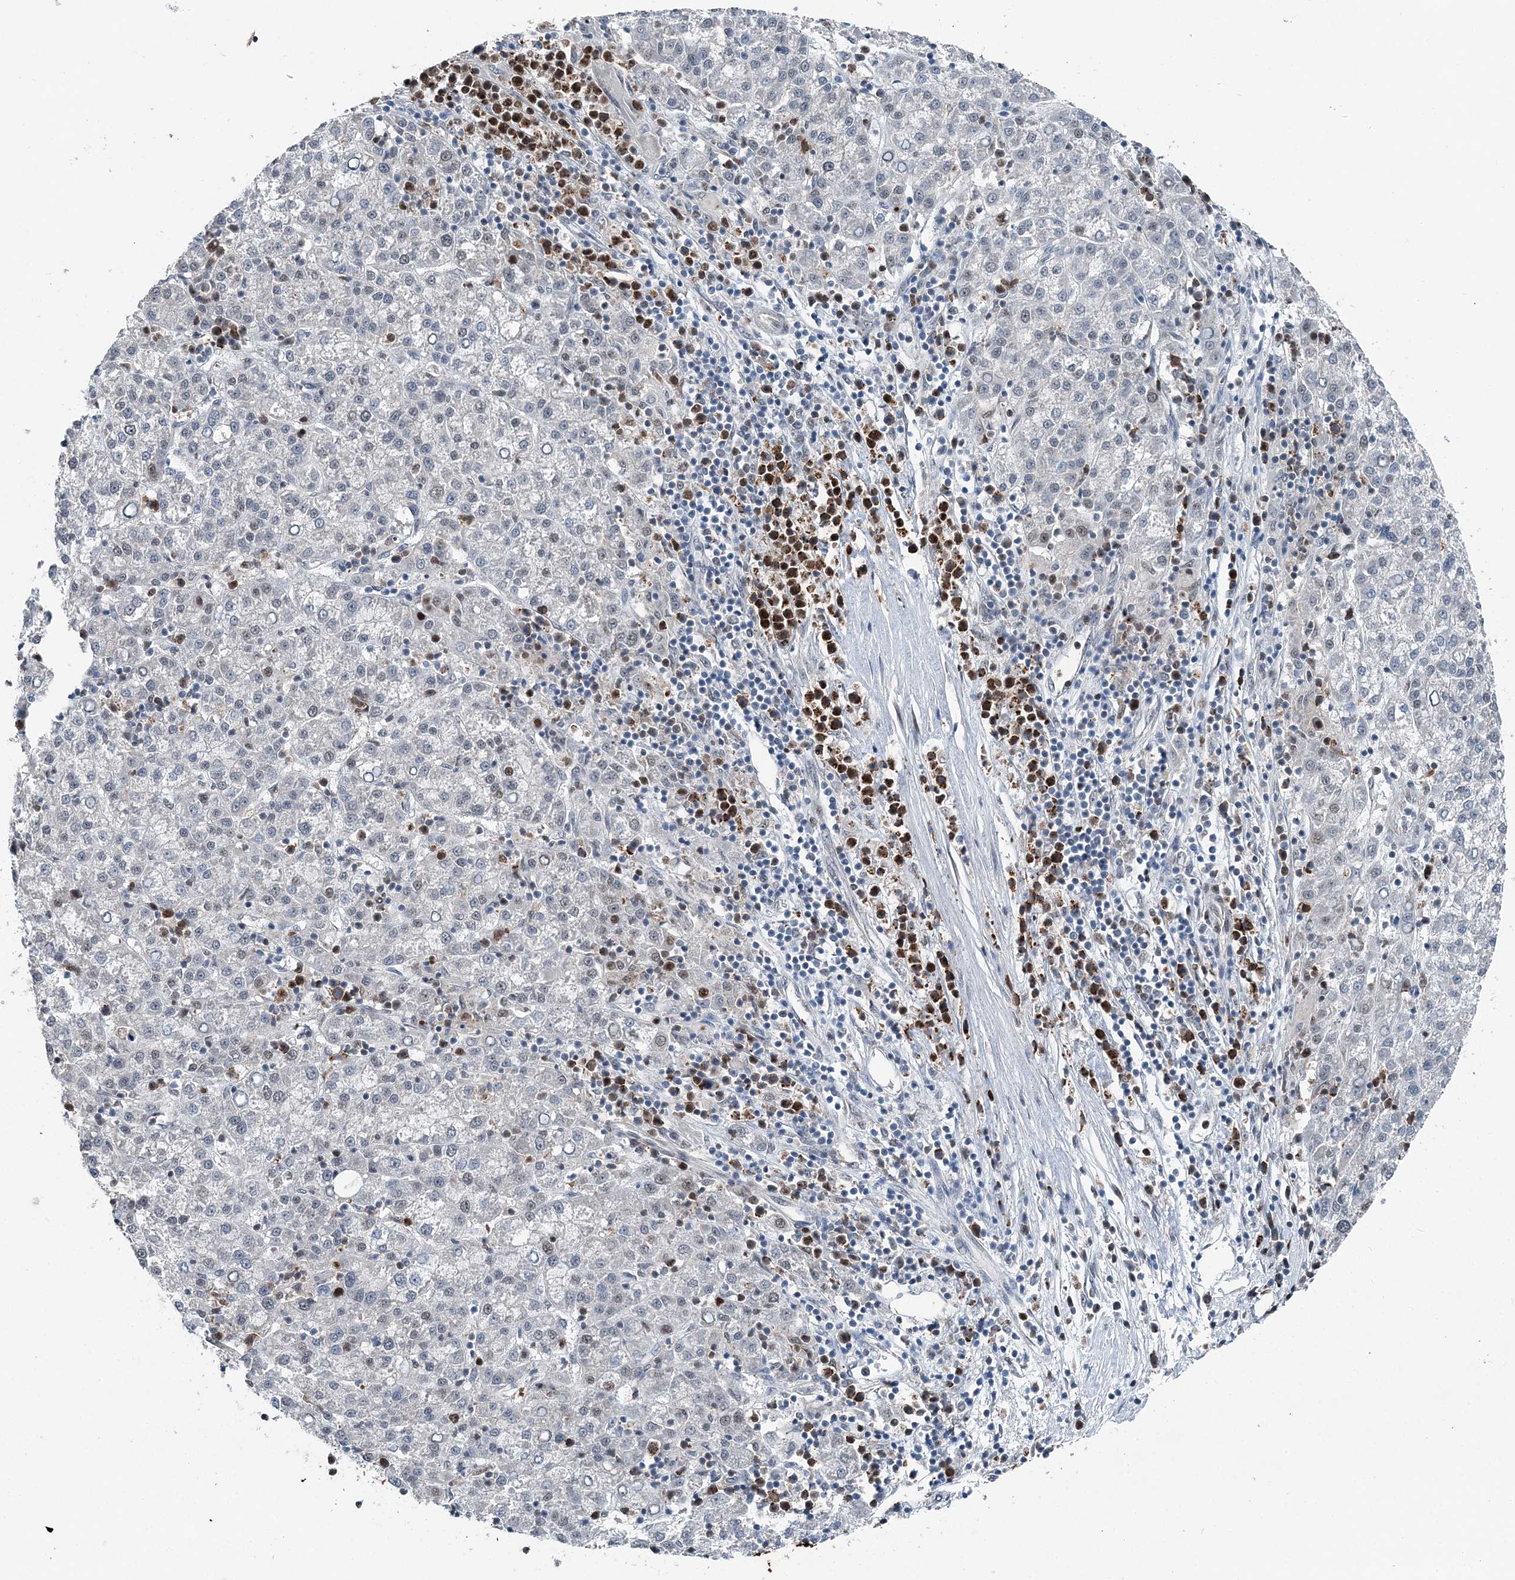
{"staining": {"intensity": "moderate", "quantity": "<25%", "location": "nuclear"}, "tissue": "liver cancer", "cell_type": "Tumor cells", "image_type": "cancer", "snomed": [{"axis": "morphology", "description": "Carcinoma, Hepatocellular, NOS"}, {"axis": "topography", "description": "Liver"}], "caption": "Immunohistochemical staining of human hepatocellular carcinoma (liver) shows moderate nuclear protein expression in approximately <25% of tumor cells.", "gene": "HAT1", "patient": {"sex": "female", "age": 58}}